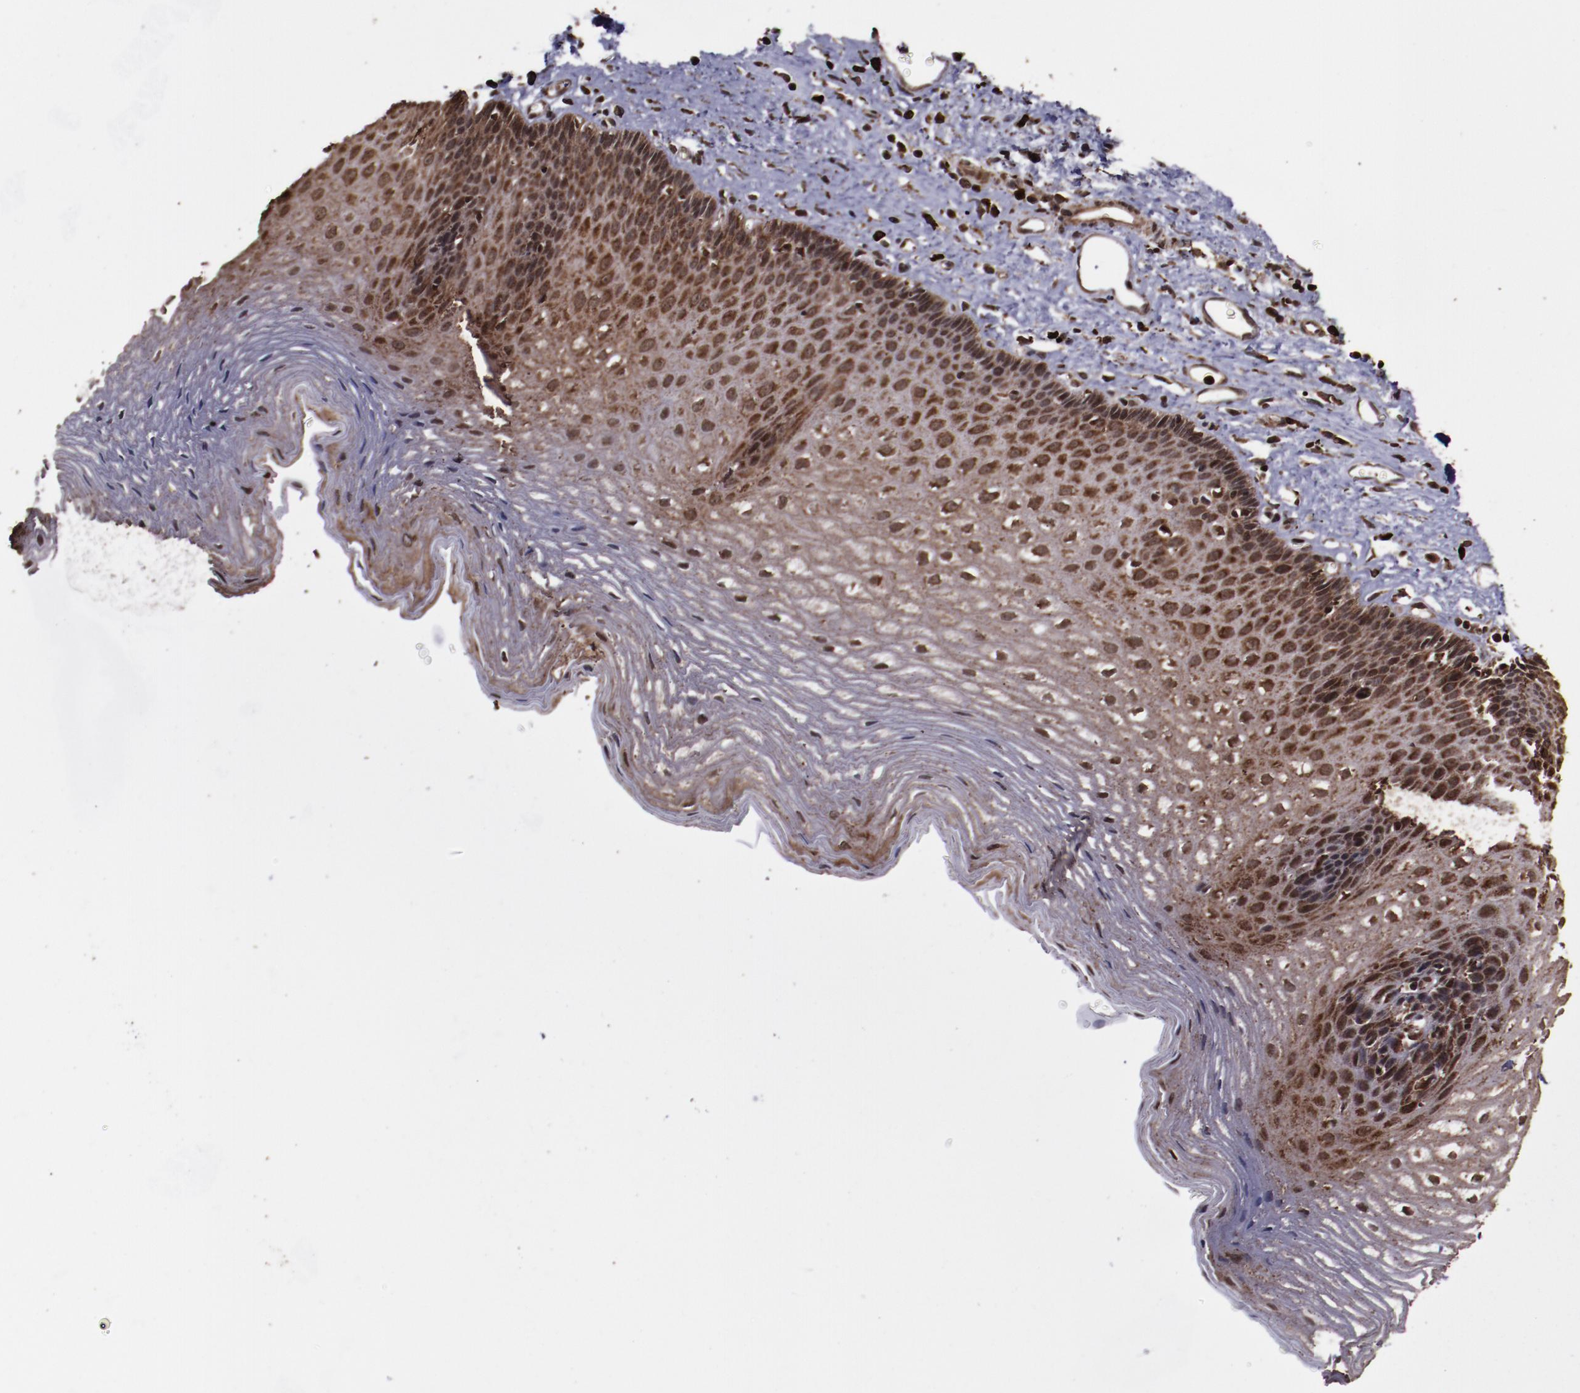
{"staining": {"intensity": "strong", "quantity": ">75%", "location": "cytoplasmic/membranous,nuclear"}, "tissue": "esophagus", "cell_type": "Squamous epithelial cells", "image_type": "normal", "snomed": [{"axis": "morphology", "description": "Normal tissue, NOS"}, {"axis": "topography", "description": "Esophagus"}], "caption": "The photomicrograph reveals staining of normal esophagus, revealing strong cytoplasmic/membranous,nuclear protein staining (brown color) within squamous epithelial cells.", "gene": "EIF4ENIF1", "patient": {"sex": "female", "age": 70}}